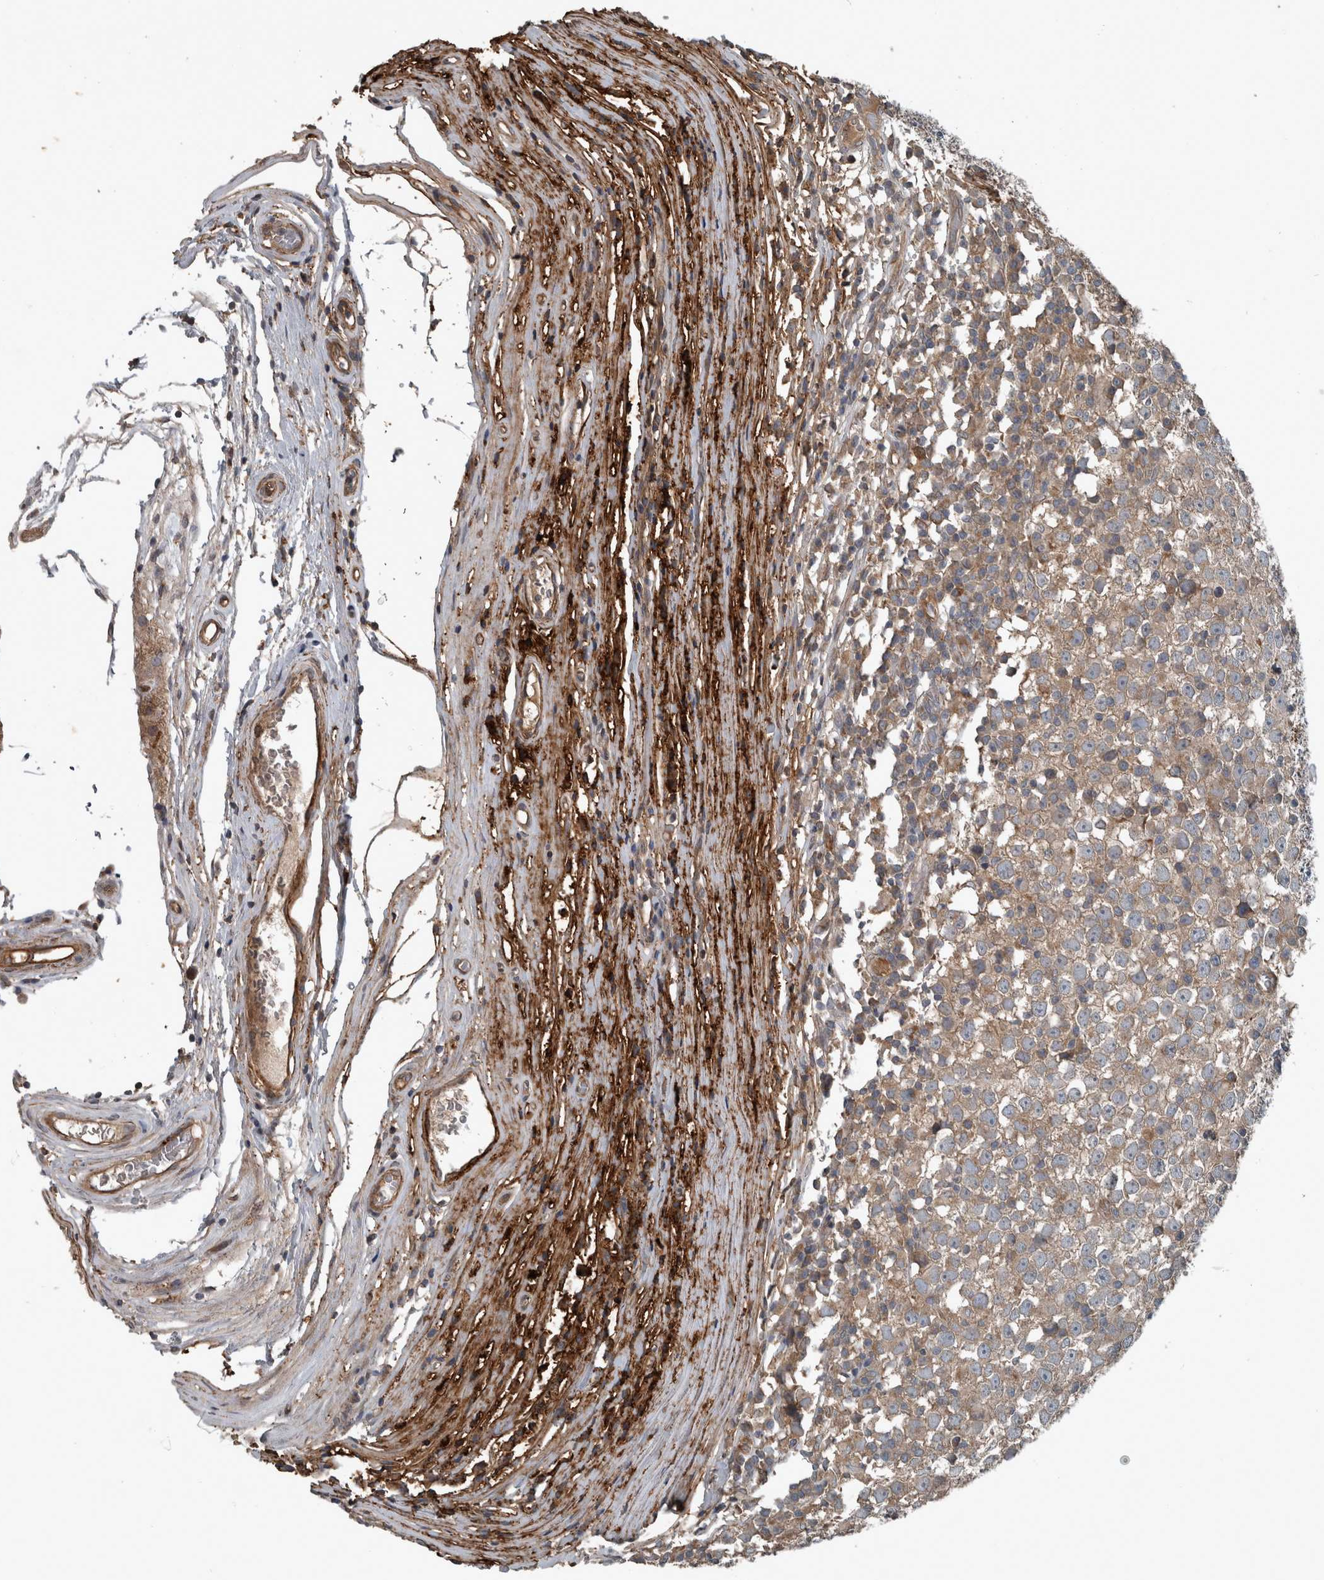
{"staining": {"intensity": "weak", "quantity": ">75%", "location": "cytoplasmic/membranous"}, "tissue": "testis cancer", "cell_type": "Tumor cells", "image_type": "cancer", "snomed": [{"axis": "morphology", "description": "Seminoma, NOS"}, {"axis": "topography", "description": "Testis"}], "caption": "This photomicrograph demonstrates testis seminoma stained with immunohistochemistry to label a protein in brown. The cytoplasmic/membranous of tumor cells show weak positivity for the protein. Nuclei are counter-stained blue.", "gene": "EXOC8", "patient": {"sex": "male", "age": 65}}